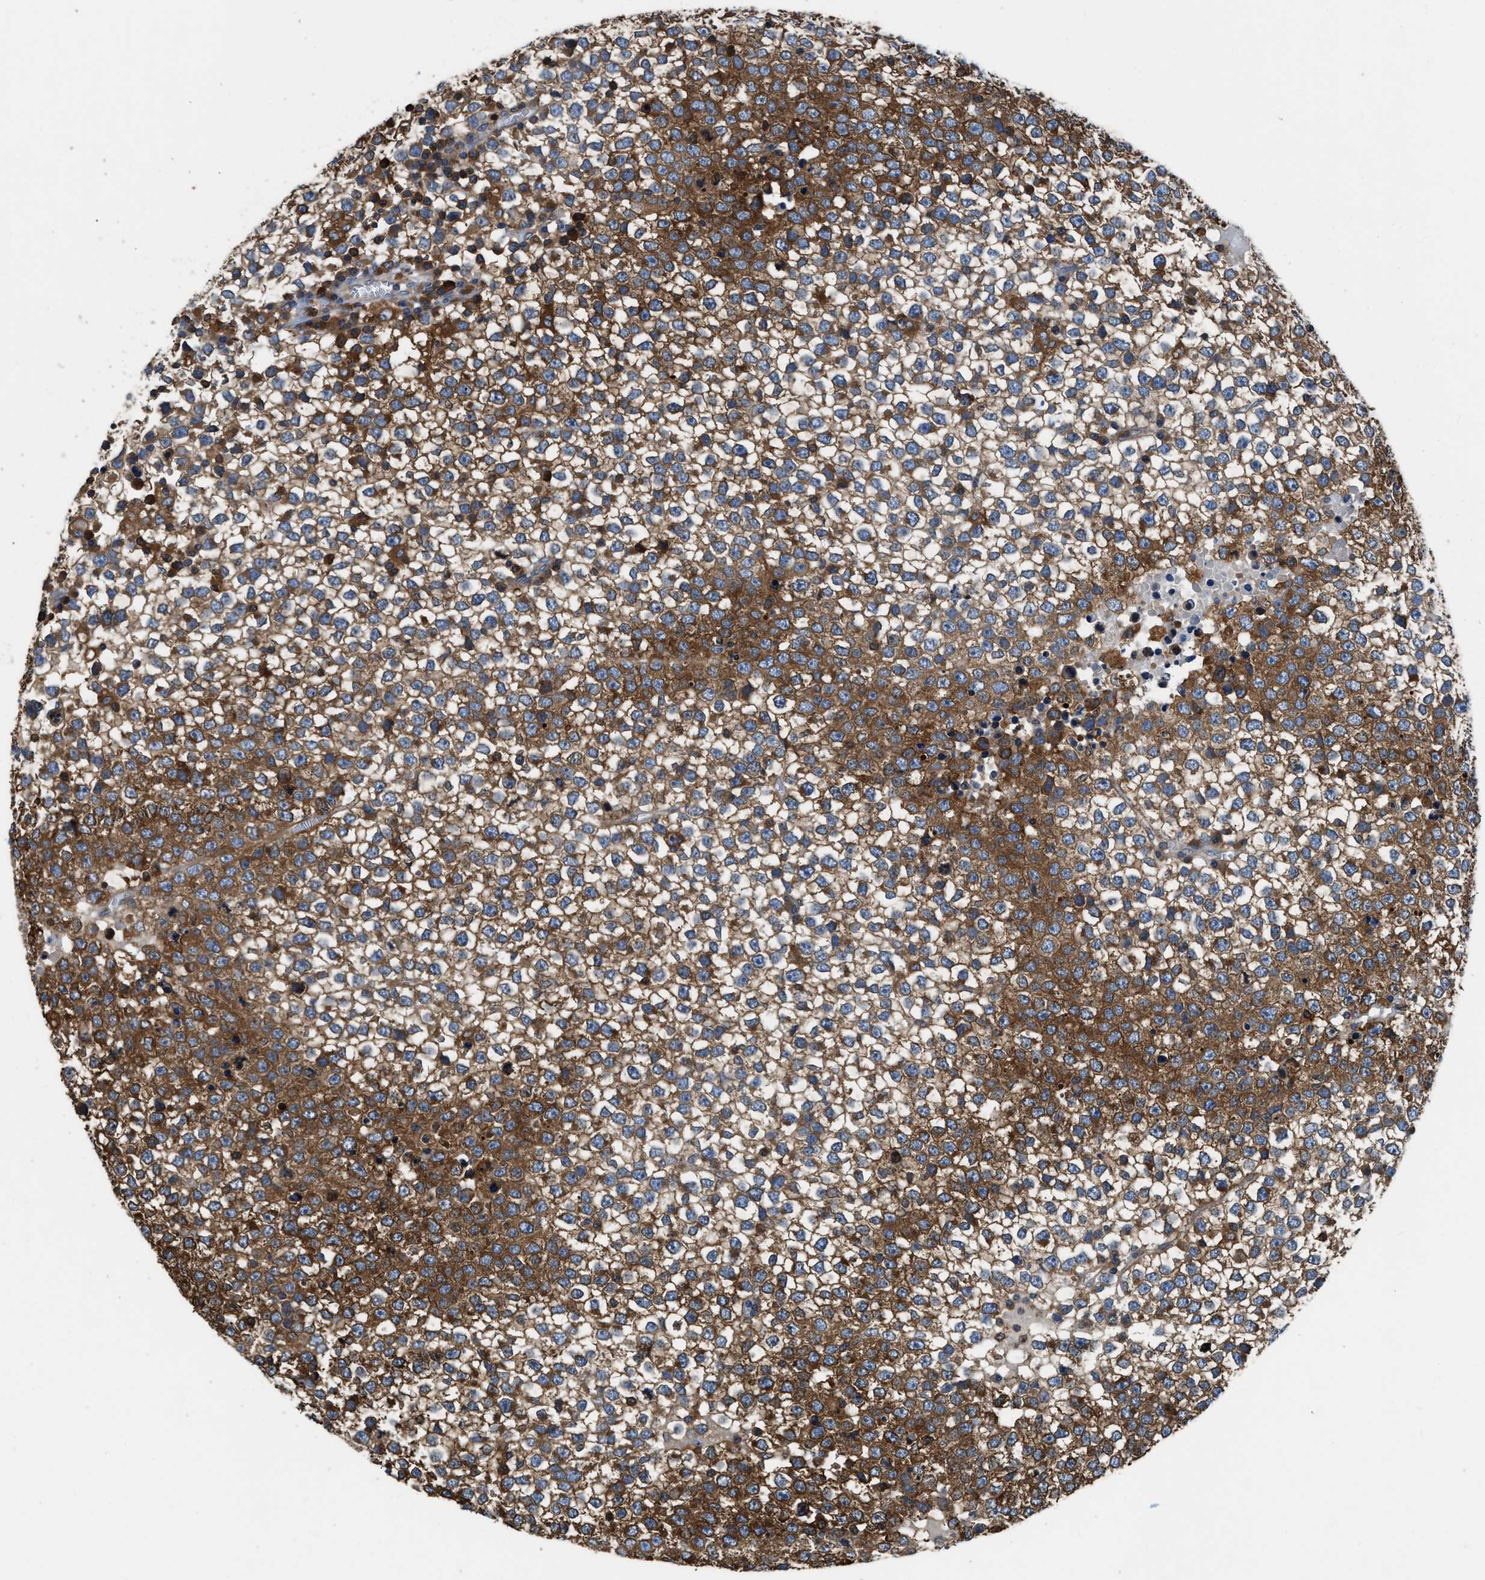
{"staining": {"intensity": "moderate", "quantity": ">75%", "location": "cytoplasmic/membranous"}, "tissue": "testis cancer", "cell_type": "Tumor cells", "image_type": "cancer", "snomed": [{"axis": "morphology", "description": "Seminoma, NOS"}, {"axis": "topography", "description": "Testis"}], "caption": "This histopathology image shows testis cancer (seminoma) stained with immunohistochemistry (IHC) to label a protein in brown. The cytoplasmic/membranous of tumor cells show moderate positivity for the protein. Nuclei are counter-stained blue.", "gene": "PKM", "patient": {"sex": "male", "age": 65}}